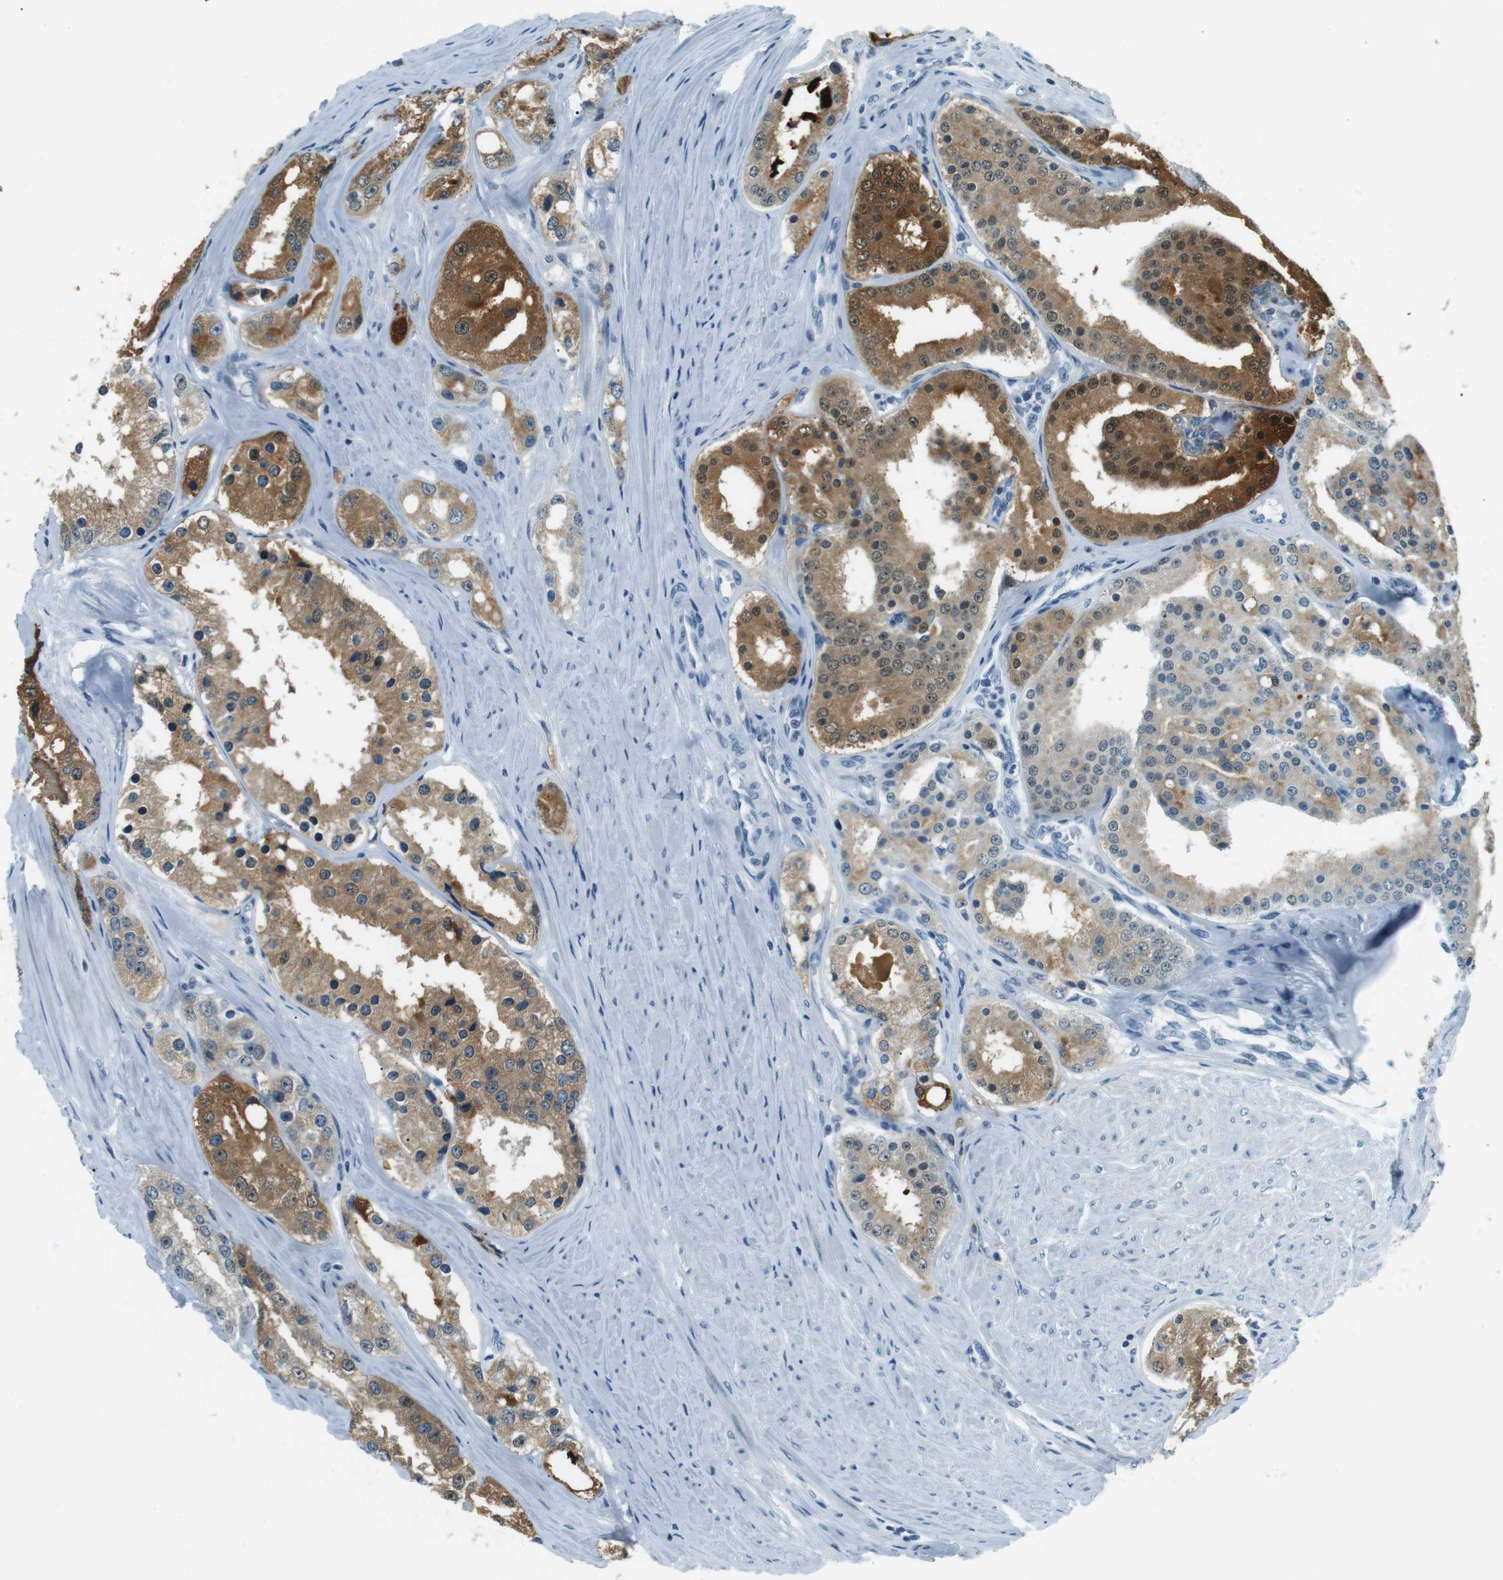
{"staining": {"intensity": "moderate", "quantity": "25%-75%", "location": "cytoplasmic/membranous"}, "tissue": "prostate cancer", "cell_type": "Tumor cells", "image_type": "cancer", "snomed": [{"axis": "morphology", "description": "Adenocarcinoma, Low grade"}, {"axis": "topography", "description": "Prostate"}], "caption": "Immunohistochemical staining of adenocarcinoma (low-grade) (prostate) demonstrates medium levels of moderate cytoplasmic/membranous protein expression in about 25%-75% of tumor cells.", "gene": "PJA1", "patient": {"sex": "male", "age": 63}}